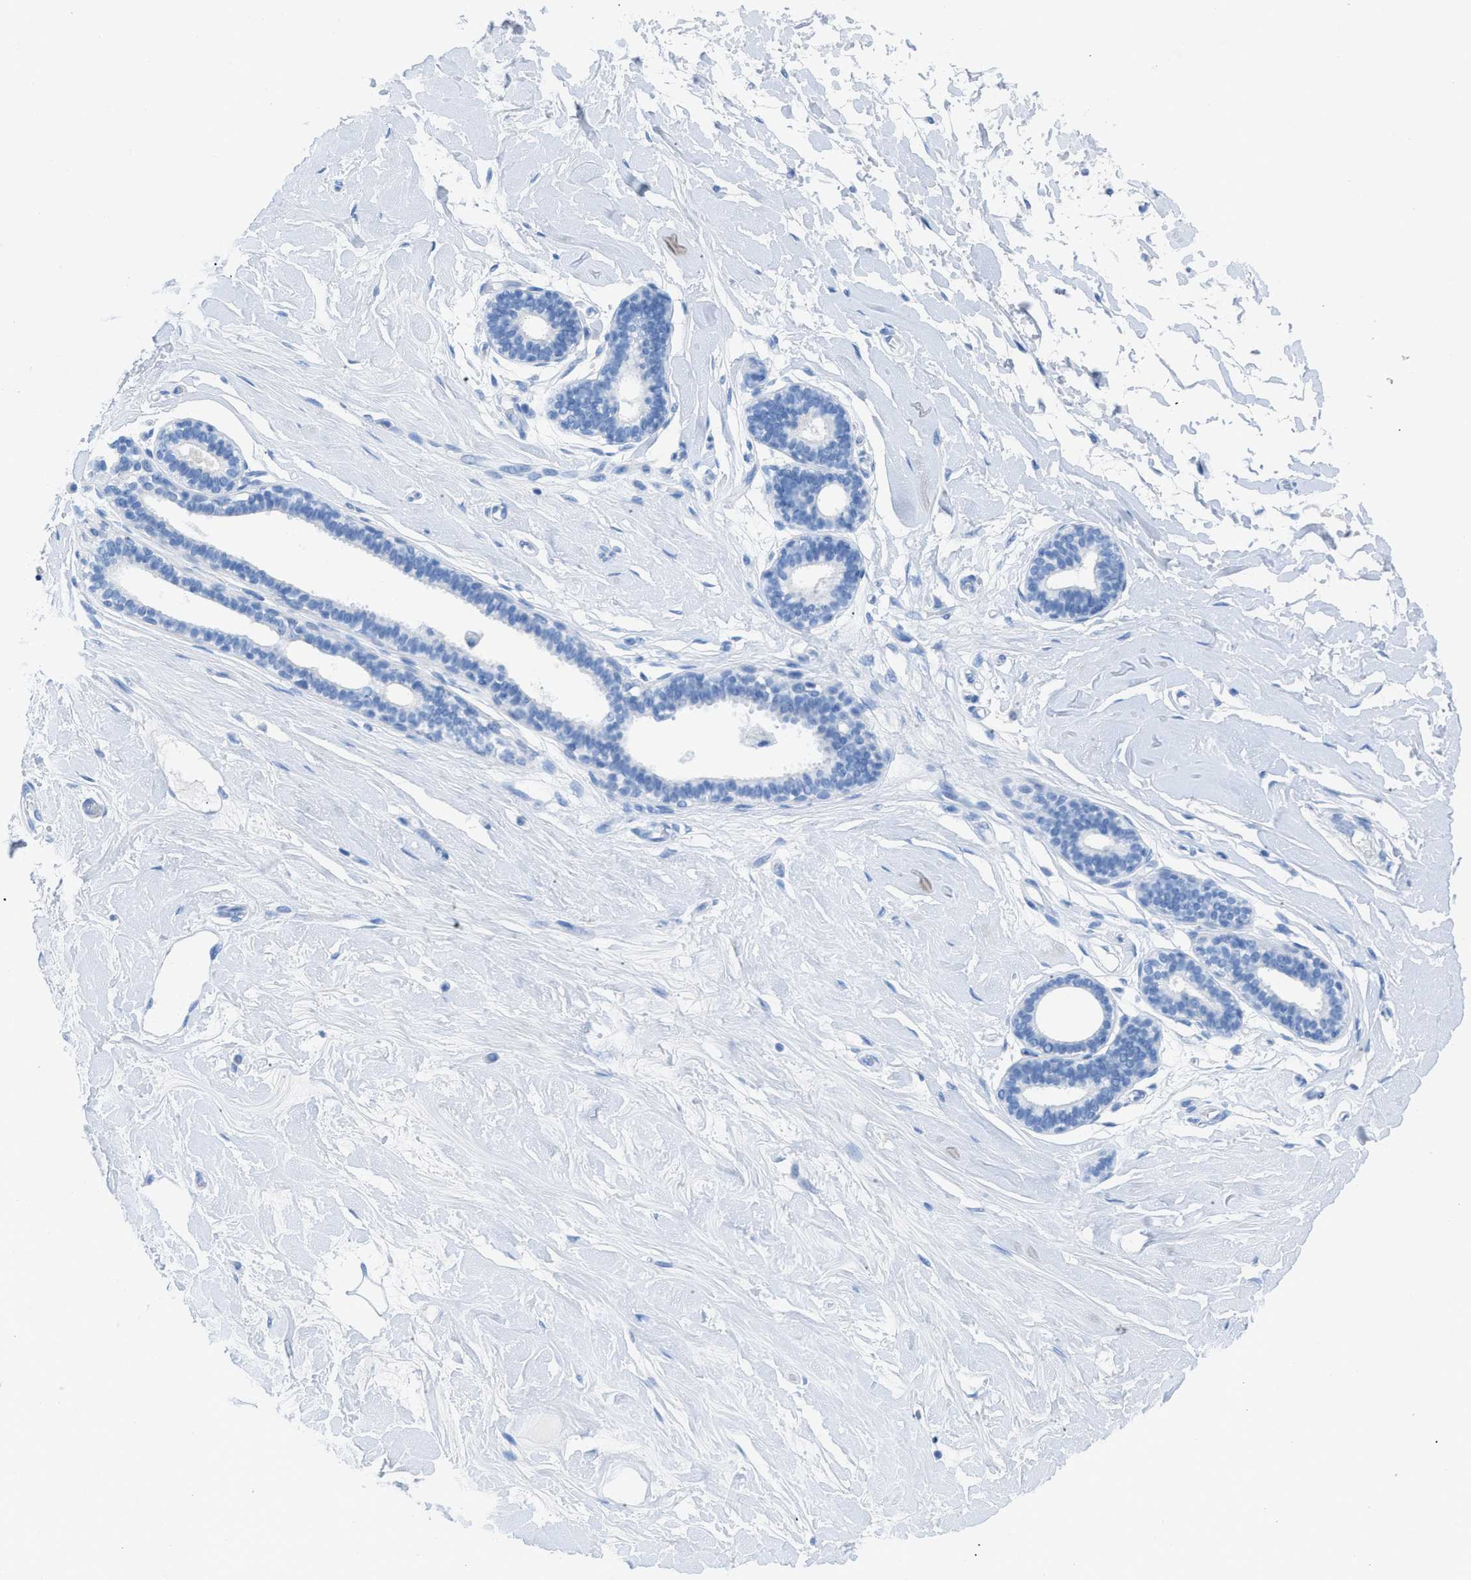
{"staining": {"intensity": "negative", "quantity": "none", "location": "none"}, "tissue": "breast", "cell_type": "Adipocytes", "image_type": "normal", "snomed": [{"axis": "morphology", "description": "Normal tissue, NOS"}, {"axis": "morphology", "description": "Lobular carcinoma"}, {"axis": "topography", "description": "Breast"}], "caption": "DAB (3,3'-diaminobenzidine) immunohistochemical staining of unremarkable breast reveals no significant staining in adipocytes.", "gene": "TCL1A", "patient": {"sex": "female", "age": 59}}